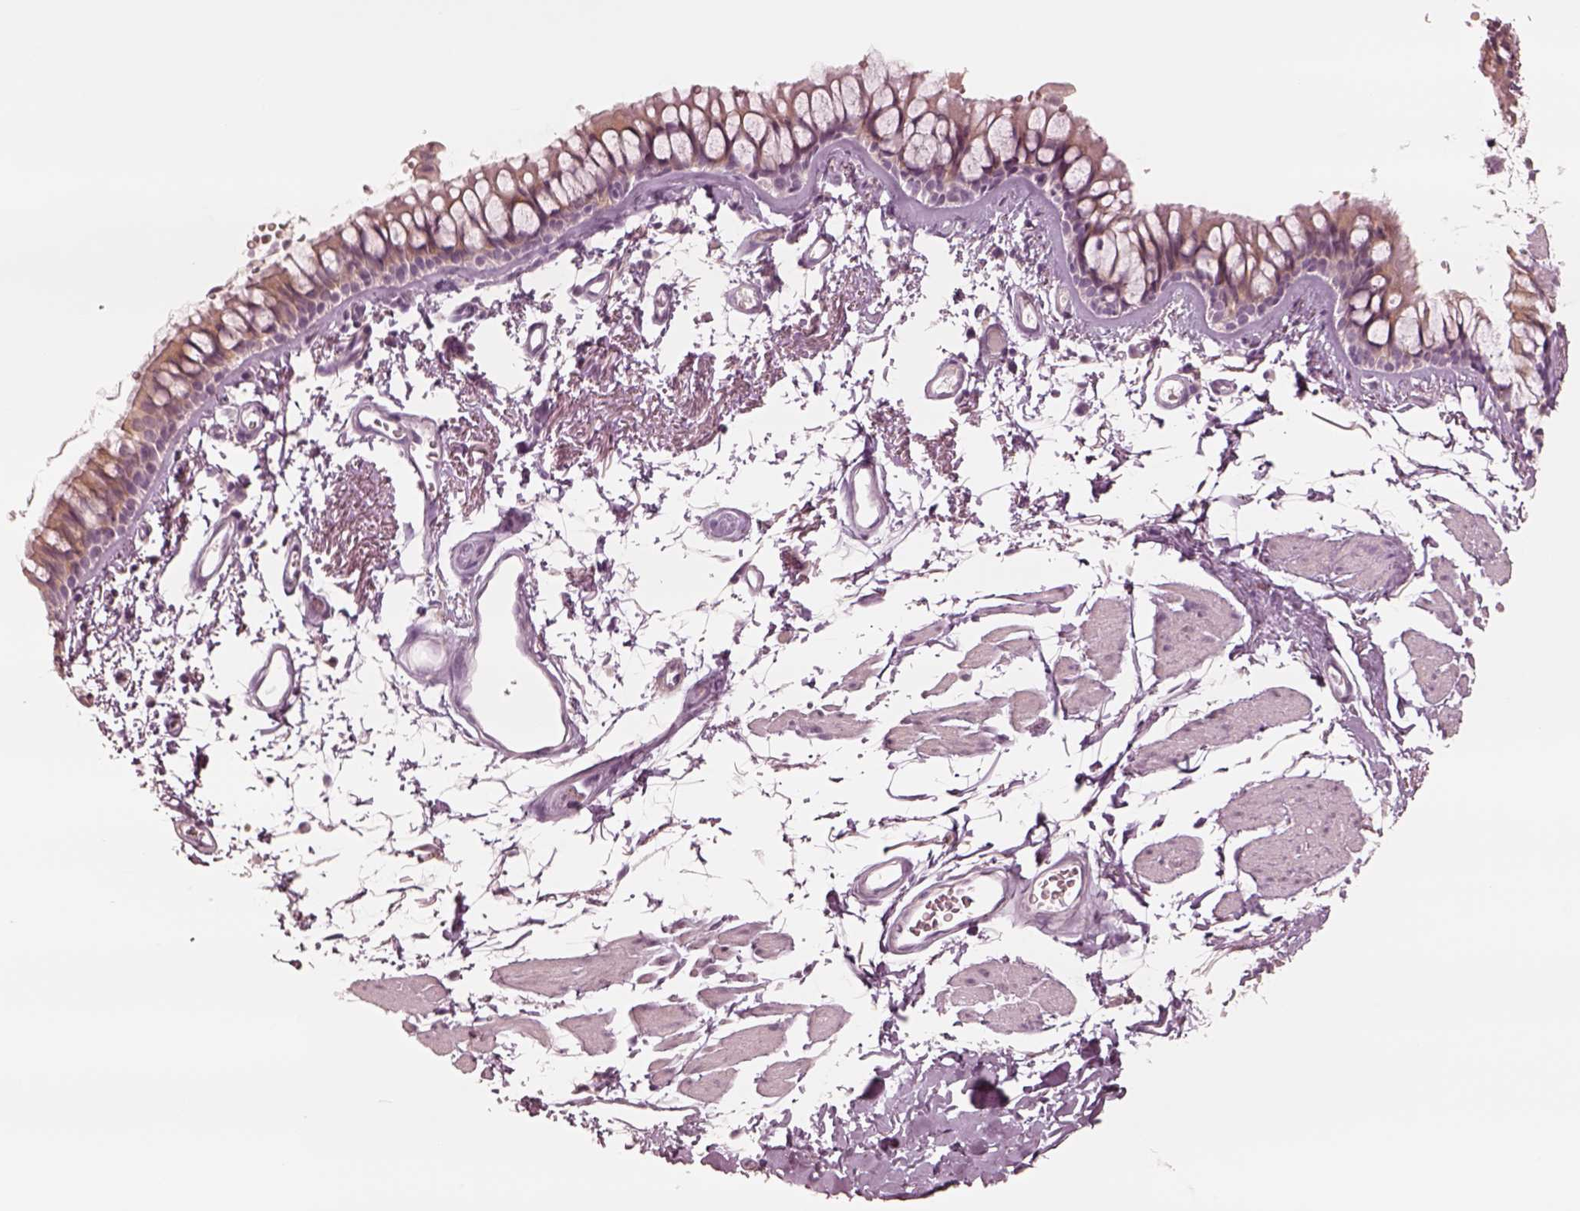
{"staining": {"intensity": "moderate", "quantity": ">75%", "location": "cytoplasmic/membranous"}, "tissue": "bronchus", "cell_type": "Respiratory epithelial cells", "image_type": "normal", "snomed": [{"axis": "morphology", "description": "Normal tissue, NOS"}, {"axis": "topography", "description": "Cartilage tissue"}, {"axis": "topography", "description": "Bronchus"}], "caption": "DAB immunohistochemical staining of normal bronchus demonstrates moderate cytoplasmic/membranous protein staining in approximately >75% of respiratory epithelial cells. The staining was performed using DAB (3,3'-diaminobenzidine) to visualize the protein expression in brown, while the nuclei were stained in blue with hematoxylin (Magnification: 20x).", "gene": "DNAAF9", "patient": {"sex": "female", "age": 79}}